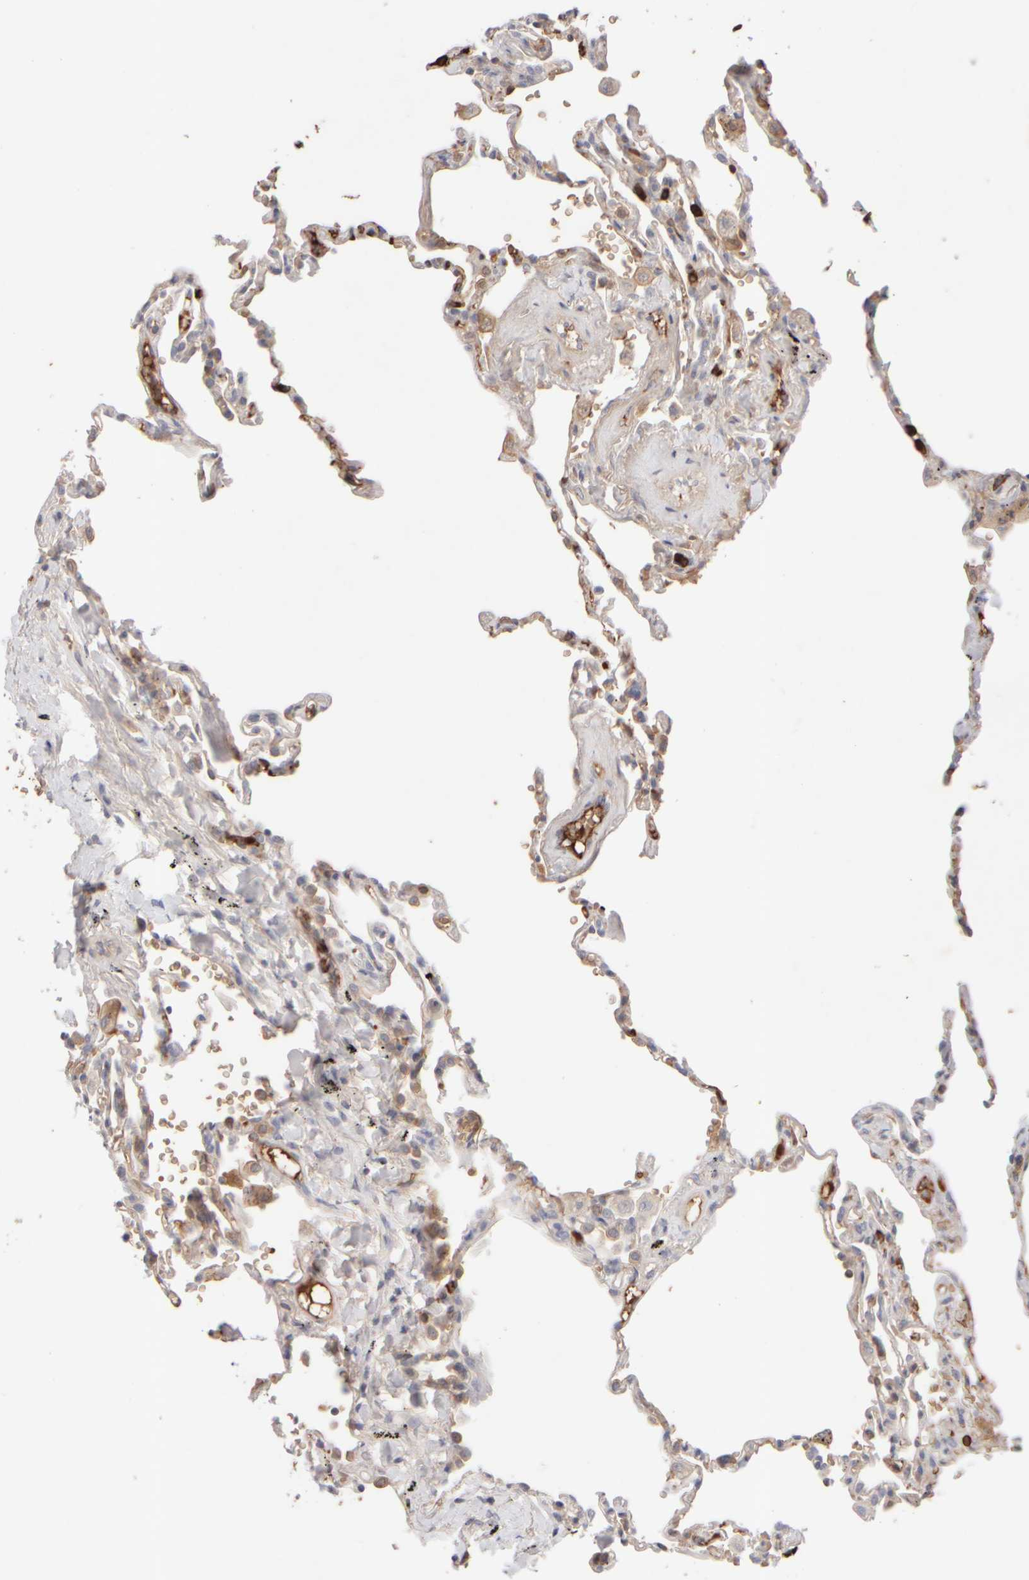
{"staining": {"intensity": "negative", "quantity": "none", "location": "none"}, "tissue": "lung", "cell_type": "Alveolar cells", "image_type": "normal", "snomed": [{"axis": "morphology", "description": "Normal tissue, NOS"}, {"axis": "topography", "description": "Lung"}], "caption": "The IHC micrograph has no significant positivity in alveolar cells of lung. (Stains: DAB IHC with hematoxylin counter stain, Microscopy: brightfield microscopy at high magnification).", "gene": "MST1", "patient": {"sex": "male", "age": 59}}